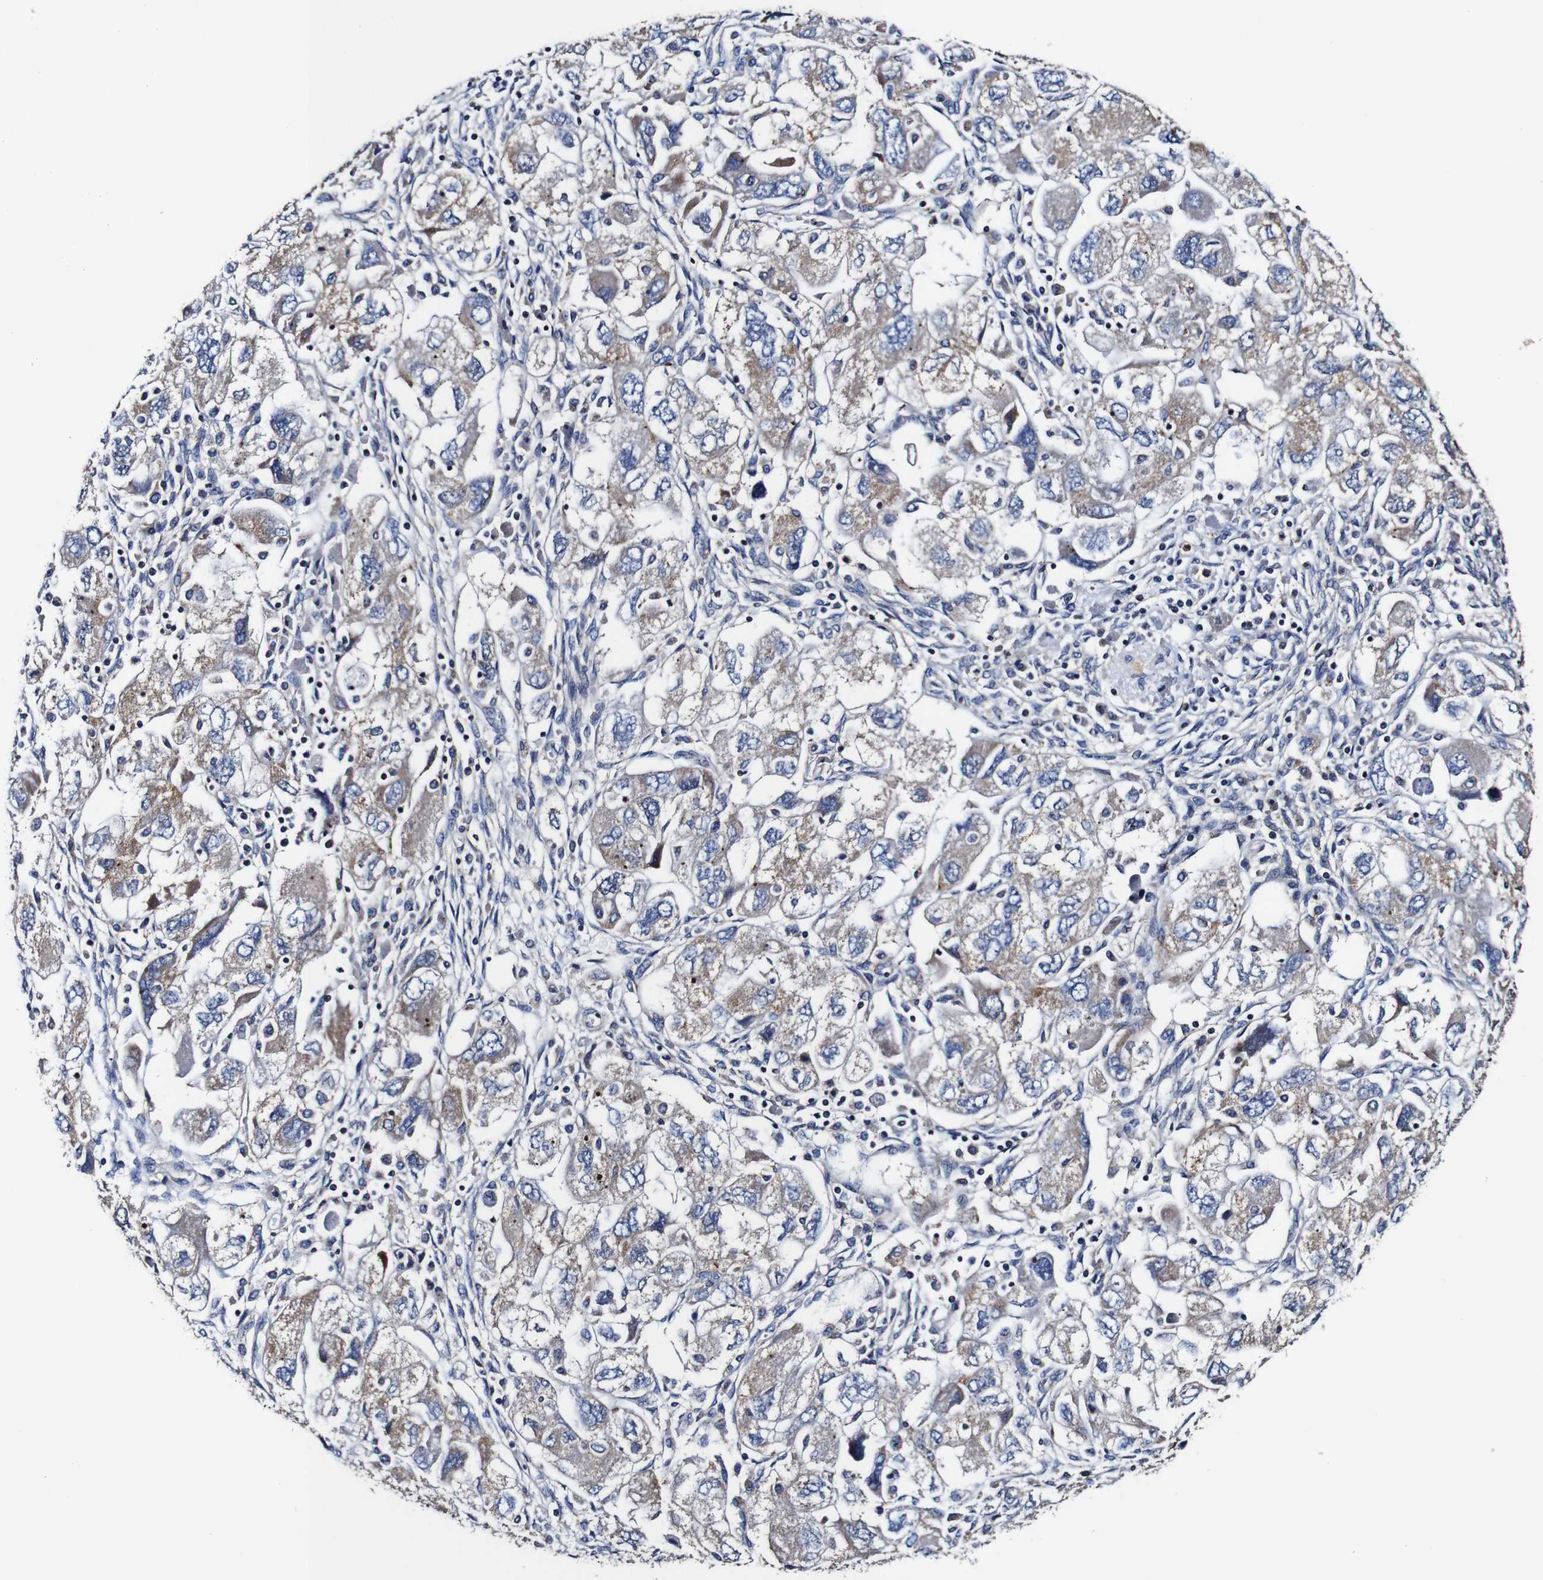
{"staining": {"intensity": "weak", "quantity": "25%-75%", "location": "cytoplasmic/membranous"}, "tissue": "ovarian cancer", "cell_type": "Tumor cells", "image_type": "cancer", "snomed": [{"axis": "morphology", "description": "Carcinoma, NOS"}, {"axis": "morphology", "description": "Cystadenocarcinoma, serous, NOS"}, {"axis": "topography", "description": "Ovary"}], "caption": "A brown stain labels weak cytoplasmic/membranous expression of a protein in human ovarian cancer tumor cells.", "gene": "PDCD6IP", "patient": {"sex": "female", "age": 69}}